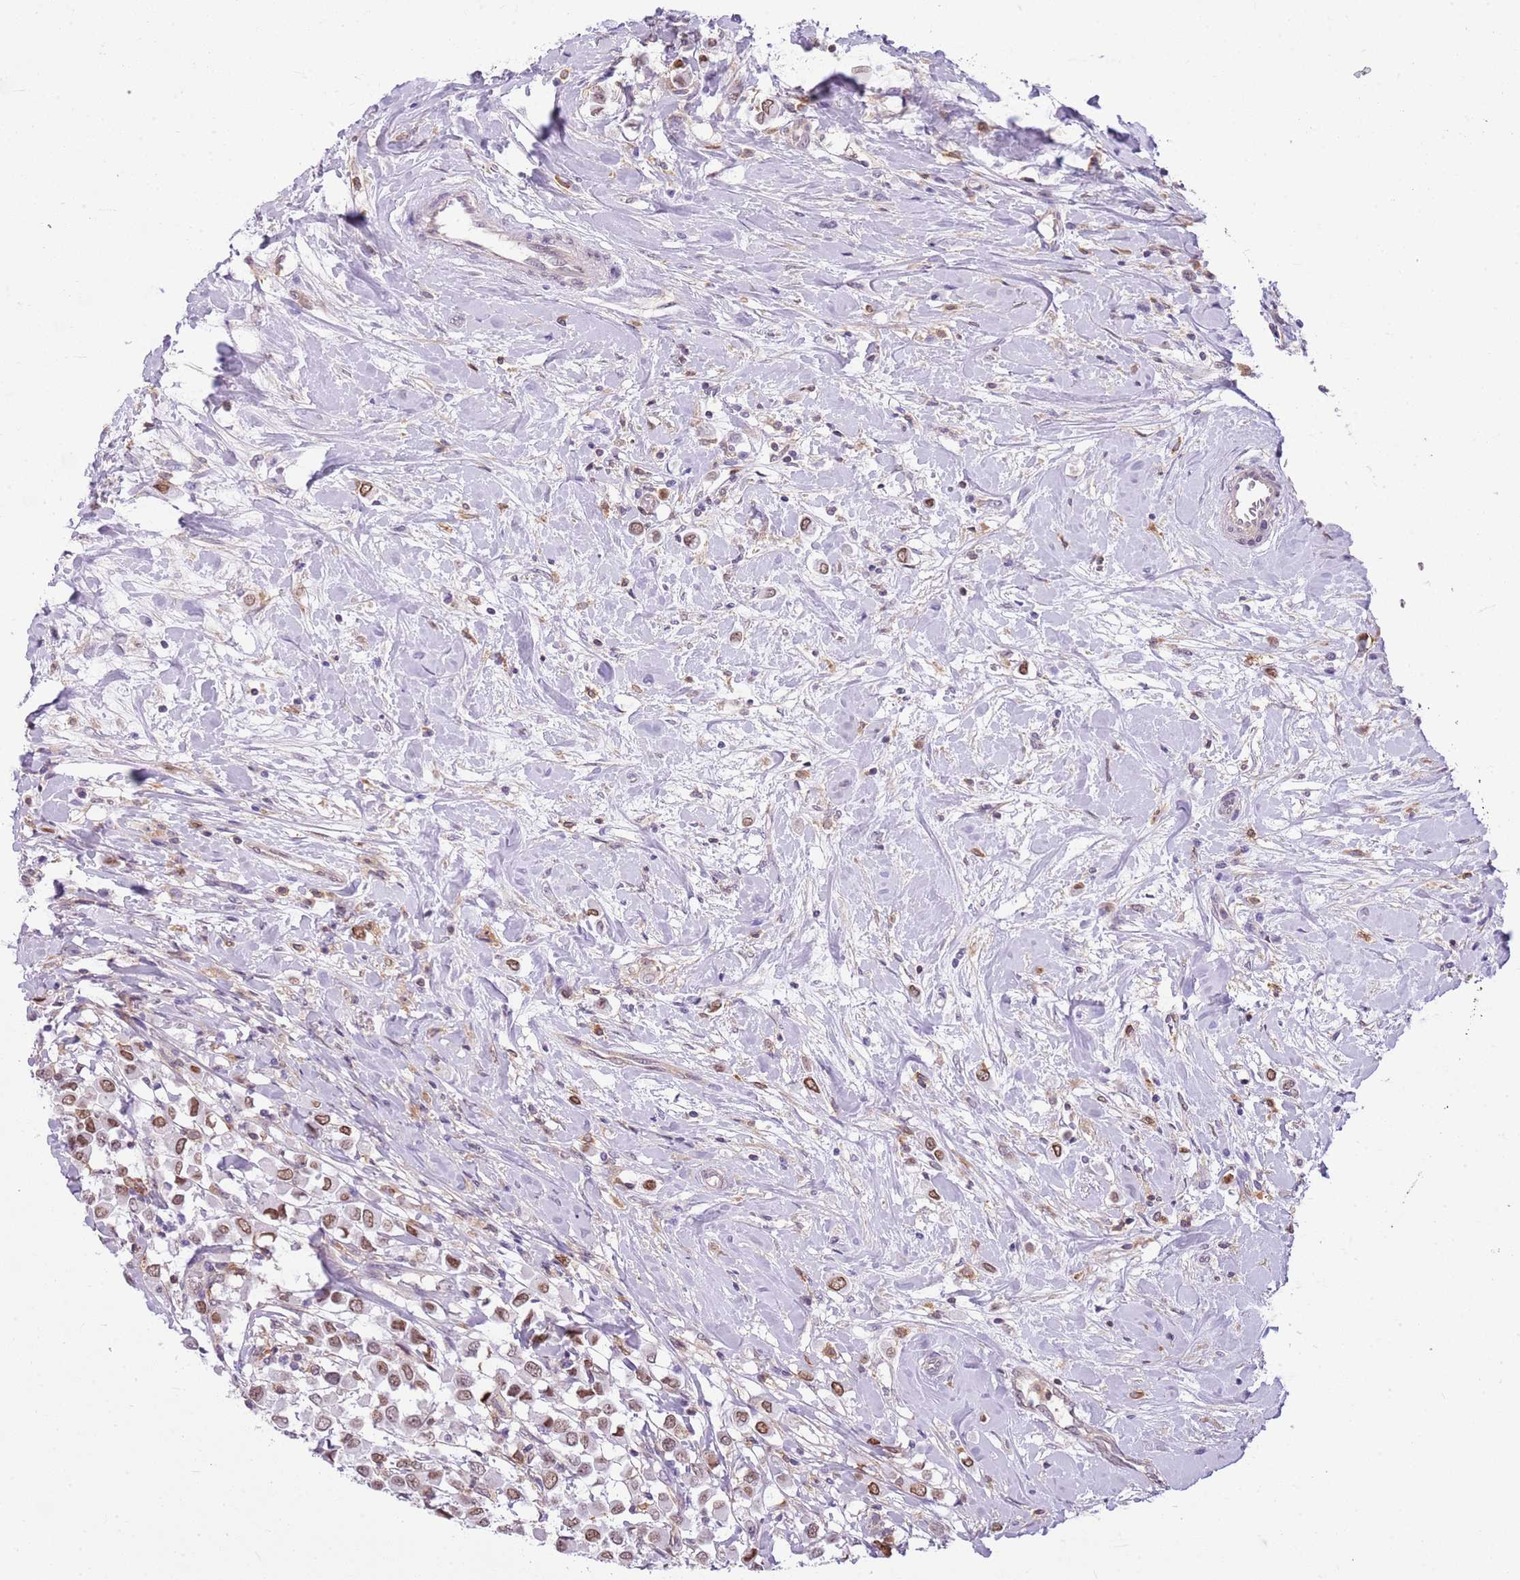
{"staining": {"intensity": "moderate", "quantity": "25%-75%", "location": "nuclear"}, "tissue": "breast cancer", "cell_type": "Tumor cells", "image_type": "cancer", "snomed": [{"axis": "morphology", "description": "Duct carcinoma"}, {"axis": "topography", "description": "Breast"}], "caption": "Brown immunohistochemical staining in human breast cancer exhibits moderate nuclear expression in approximately 25%-75% of tumor cells.", "gene": "DHX32", "patient": {"sex": "female", "age": 61}}